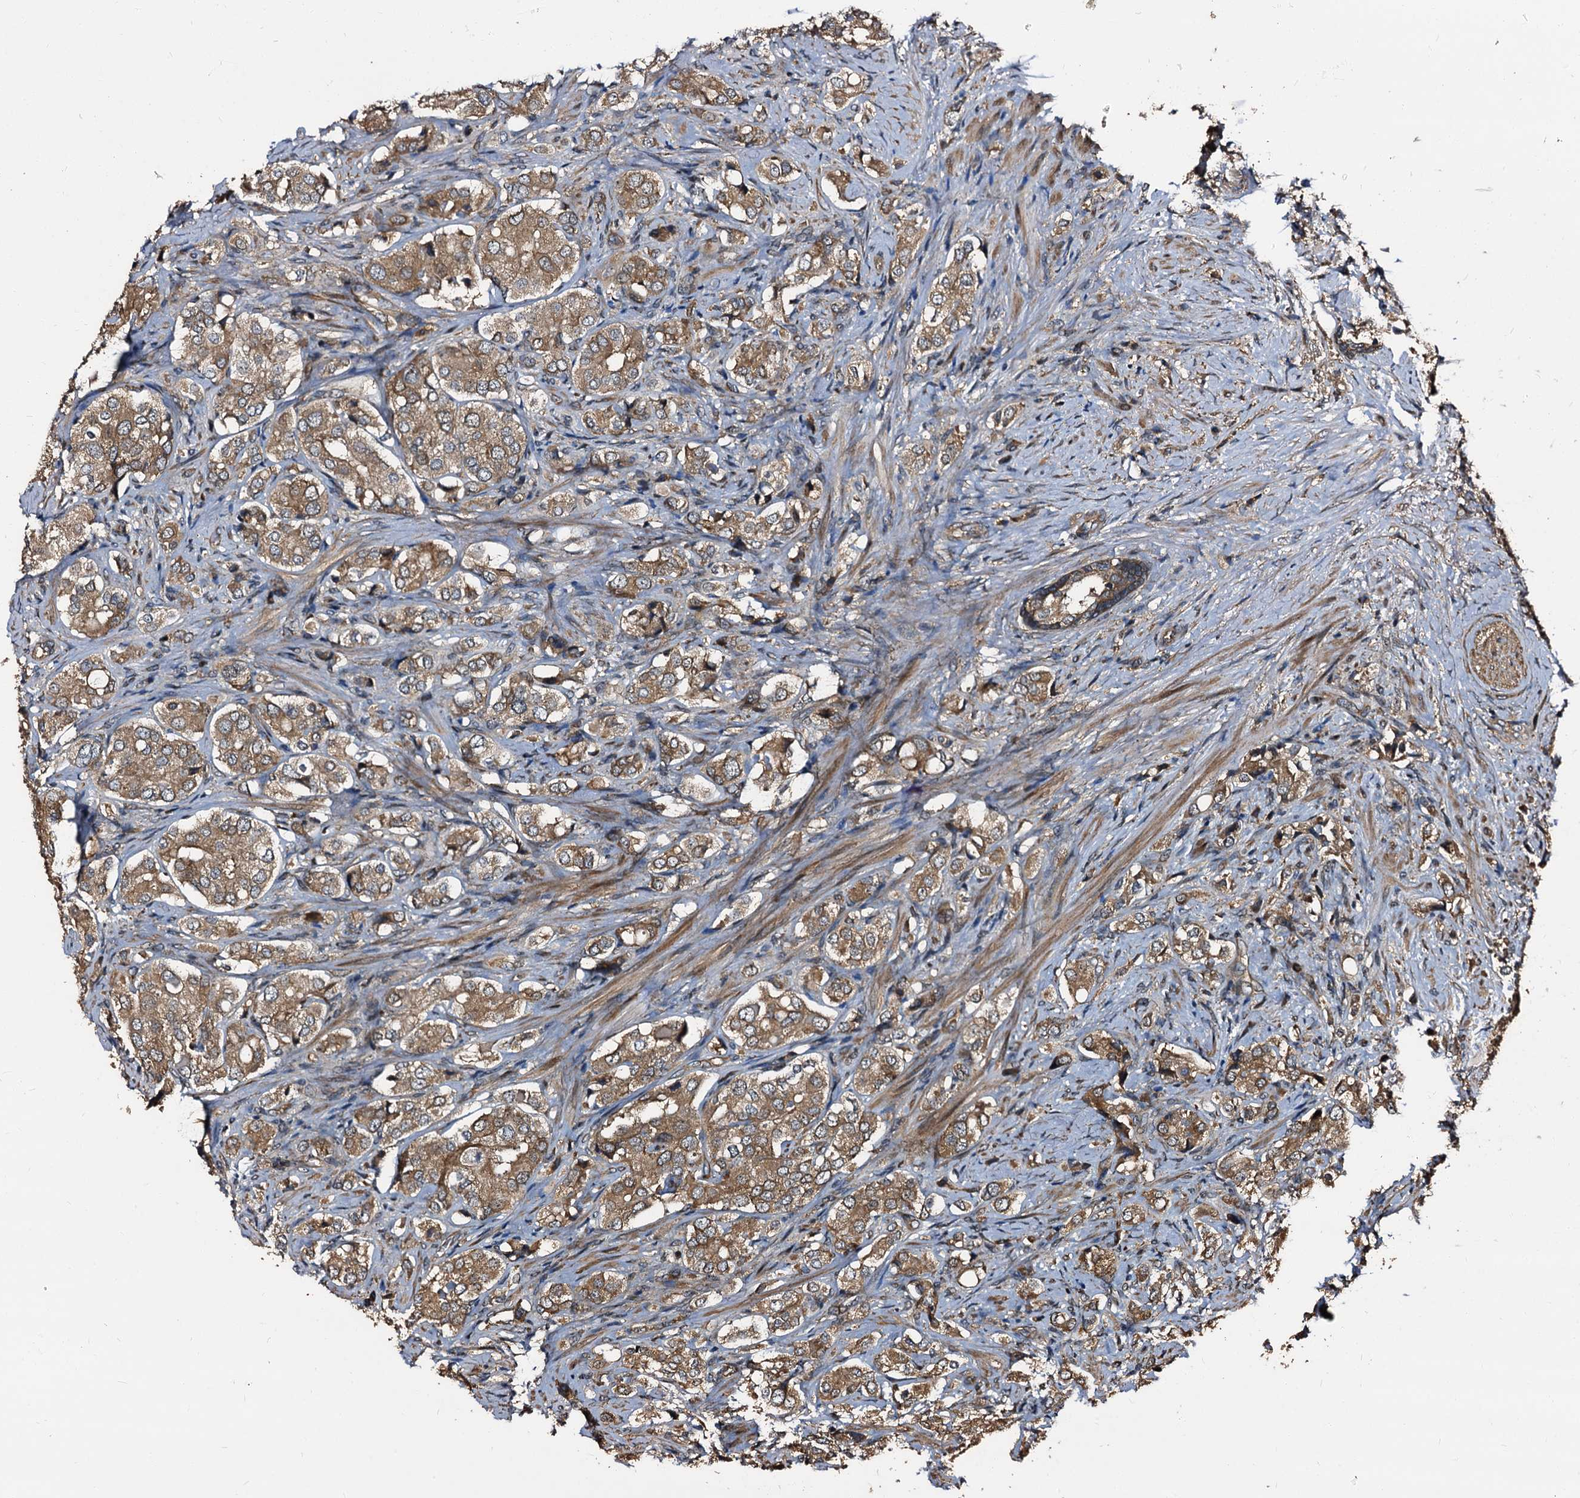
{"staining": {"intensity": "moderate", "quantity": ">75%", "location": "cytoplasmic/membranous"}, "tissue": "prostate cancer", "cell_type": "Tumor cells", "image_type": "cancer", "snomed": [{"axis": "morphology", "description": "Adenocarcinoma, High grade"}, {"axis": "topography", "description": "Prostate"}], "caption": "This image exhibits immunohistochemistry staining of prostate high-grade adenocarcinoma, with medium moderate cytoplasmic/membranous staining in about >75% of tumor cells.", "gene": "PEX5", "patient": {"sex": "male", "age": 65}}